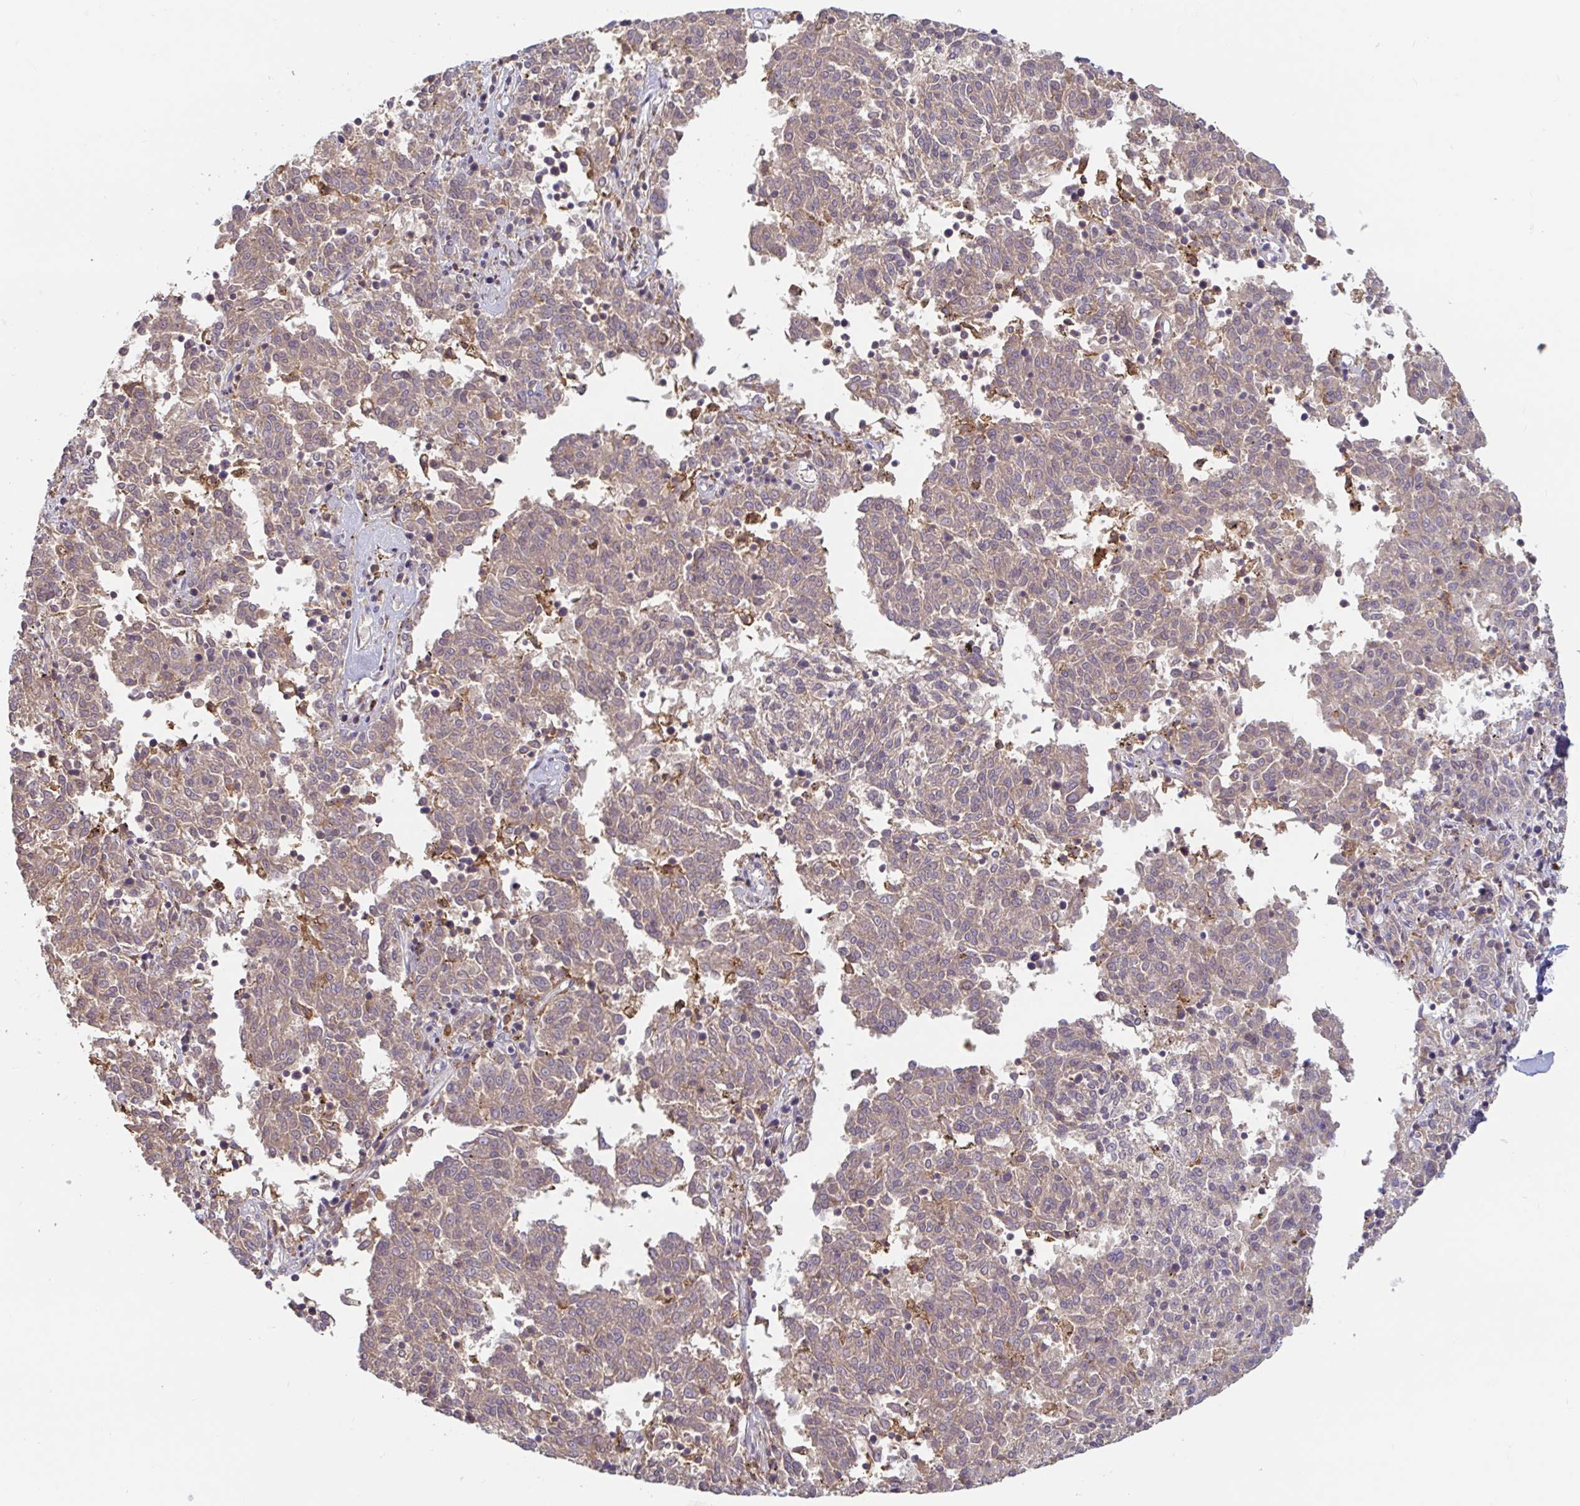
{"staining": {"intensity": "weak", "quantity": ">75%", "location": "cytoplasmic/membranous"}, "tissue": "melanoma", "cell_type": "Tumor cells", "image_type": "cancer", "snomed": [{"axis": "morphology", "description": "Malignant melanoma, NOS"}, {"axis": "topography", "description": "Skin"}], "caption": "High-magnification brightfield microscopy of melanoma stained with DAB (3,3'-diaminobenzidine) (brown) and counterstained with hematoxylin (blue). tumor cells exhibit weak cytoplasmic/membranous staining is present in approximately>75% of cells. Using DAB (brown) and hematoxylin (blue) stains, captured at high magnification using brightfield microscopy.", "gene": "LARP1", "patient": {"sex": "female", "age": 72}}